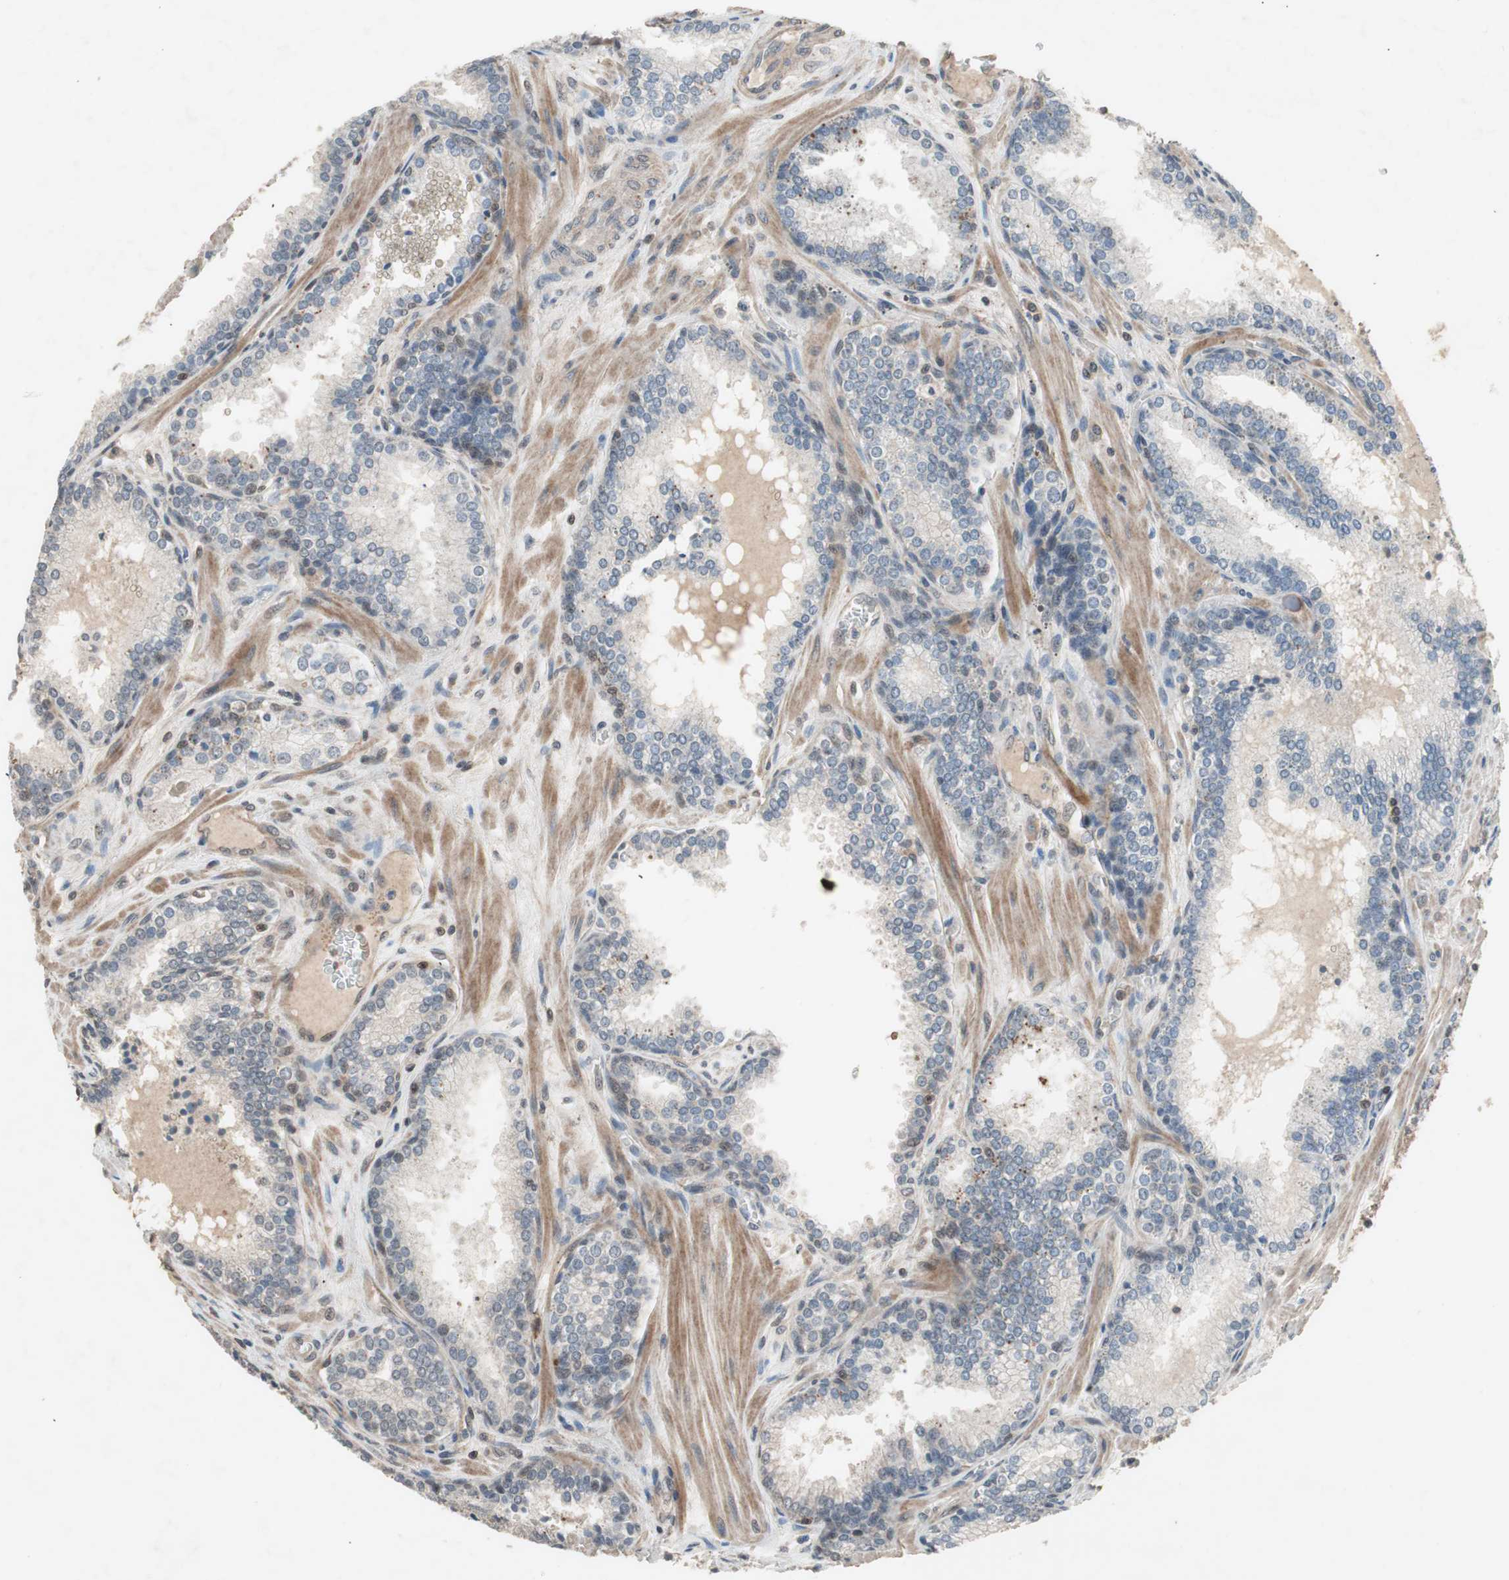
{"staining": {"intensity": "weak", "quantity": "<25%", "location": "cytoplasmic/membranous"}, "tissue": "prostate cancer", "cell_type": "Tumor cells", "image_type": "cancer", "snomed": [{"axis": "morphology", "description": "Adenocarcinoma, Low grade"}, {"axis": "topography", "description": "Prostate"}], "caption": "Tumor cells show no significant protein expression in prostate cancer.", "gene": "GART", "patient": {"sex": "male", "age": 60}}